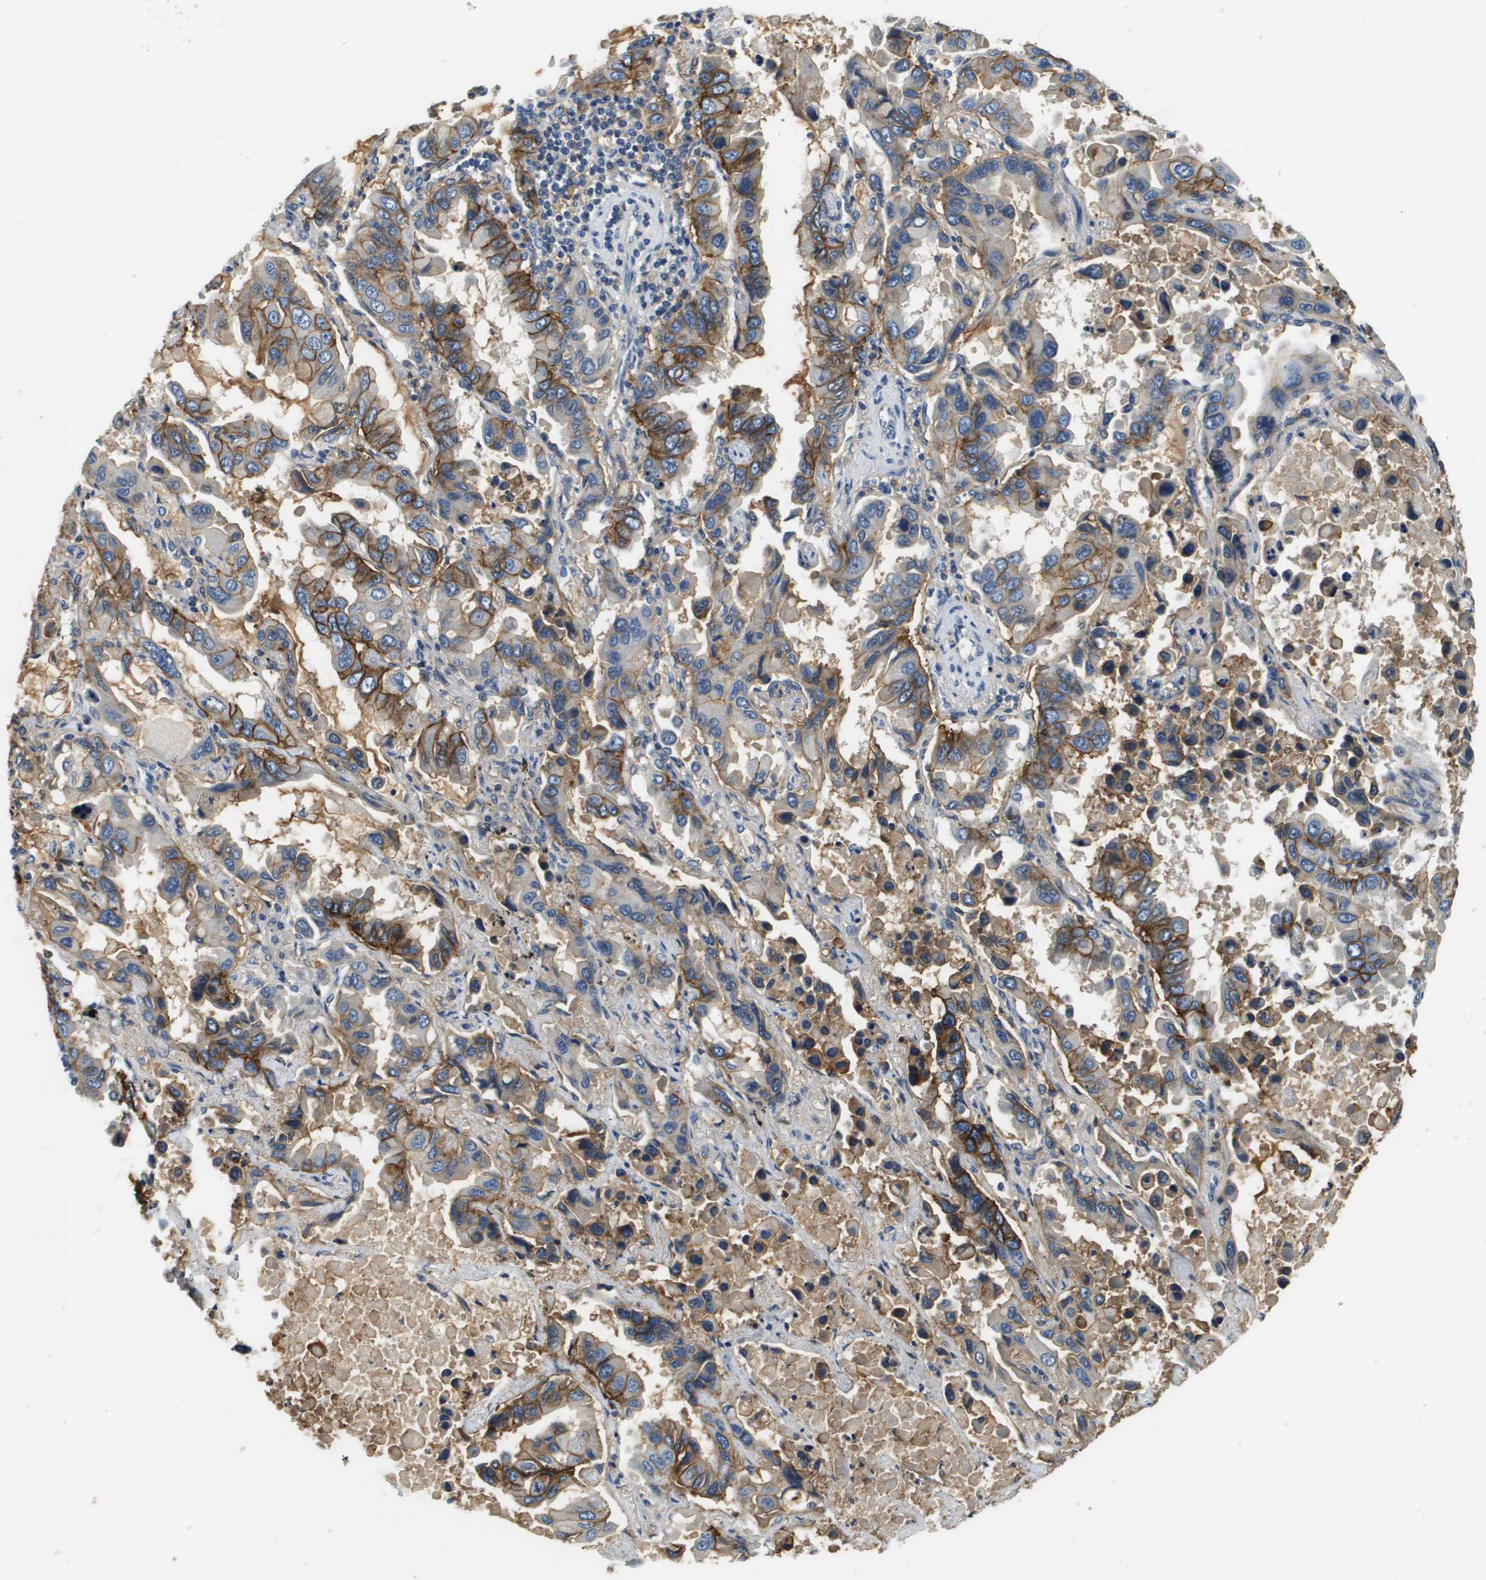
{"staining": {"intensity": "strong", "quantity": ">75%", "location": "cytoplasmic/membranous"}, "tissue": "lung cancer", "cell_type": "Tumor cells", "image_type": "cancer", "snomed": [{"axis": "morphology", "description": "Adenocarcinoma, NOS"}, {"axis": "topography", "description": "Lung"}], "caption": "Immunohistochemistry (IHC) micrograph of lung cancer stained for a protein (brown), which displays high levels of strong cytoplasmic/membranous staining in approximately >75% of tumor cells.", "gene": "SLC16A3", "patient": {"sex": "male", "age": 64}}